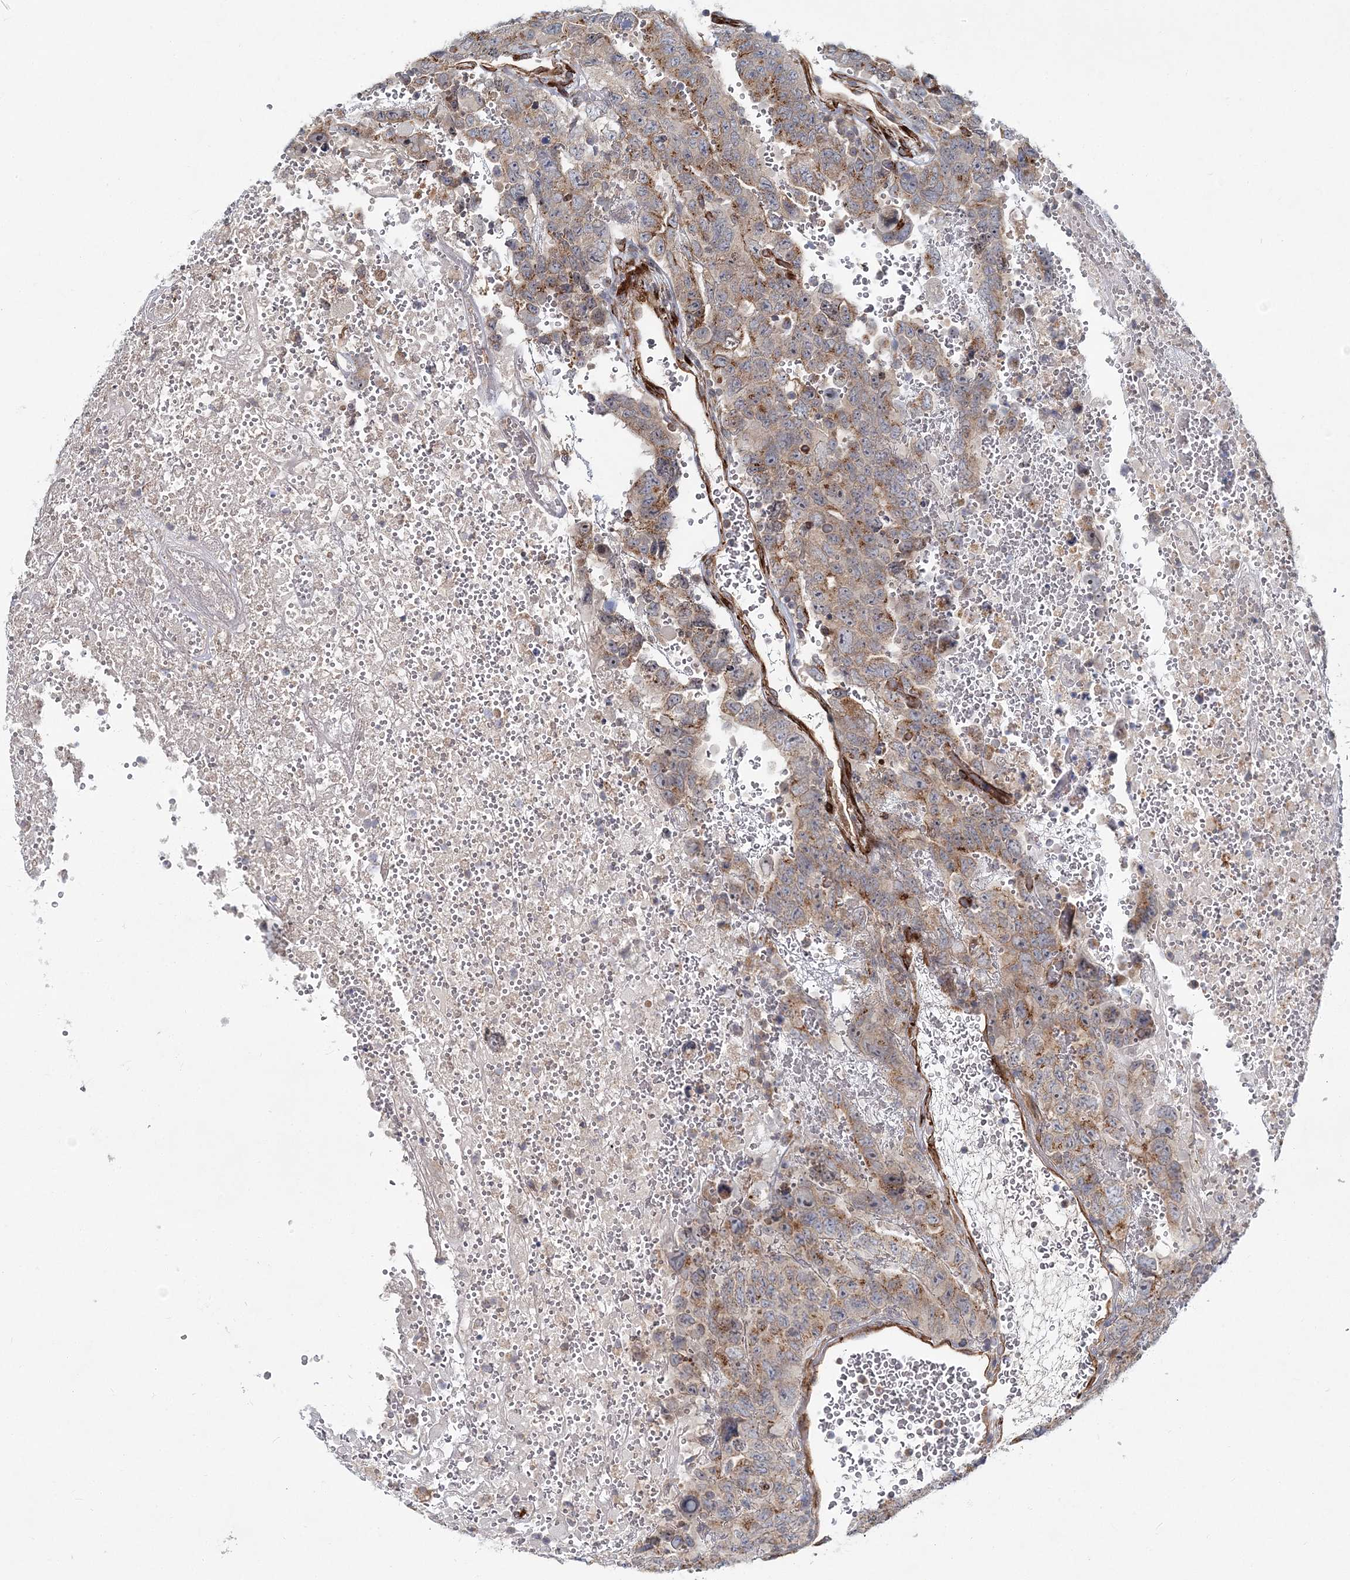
{"staining": {"intensity": "moderate", "quantity": "<25%", "location": "cytoplasmic/membranous"}, "tissue": "testis cancer", "cell_type": "Tumor cells", "image_type": "cancer", "snomed": [{"axis": "morphology", "description": "Carcinoma, Embryonal, NOS"}, {"axis": "topography", "description": "Testis"}], "caption": "High-power microscopy captured an immunohistochemistry histopathology image of testis embryonal carcinoma, revealing moderate cytoplasmic/membranous expression in about <25% of tumor cells.", "gene": "NBAS", "patient": {"sex": "male", "age": 45}}